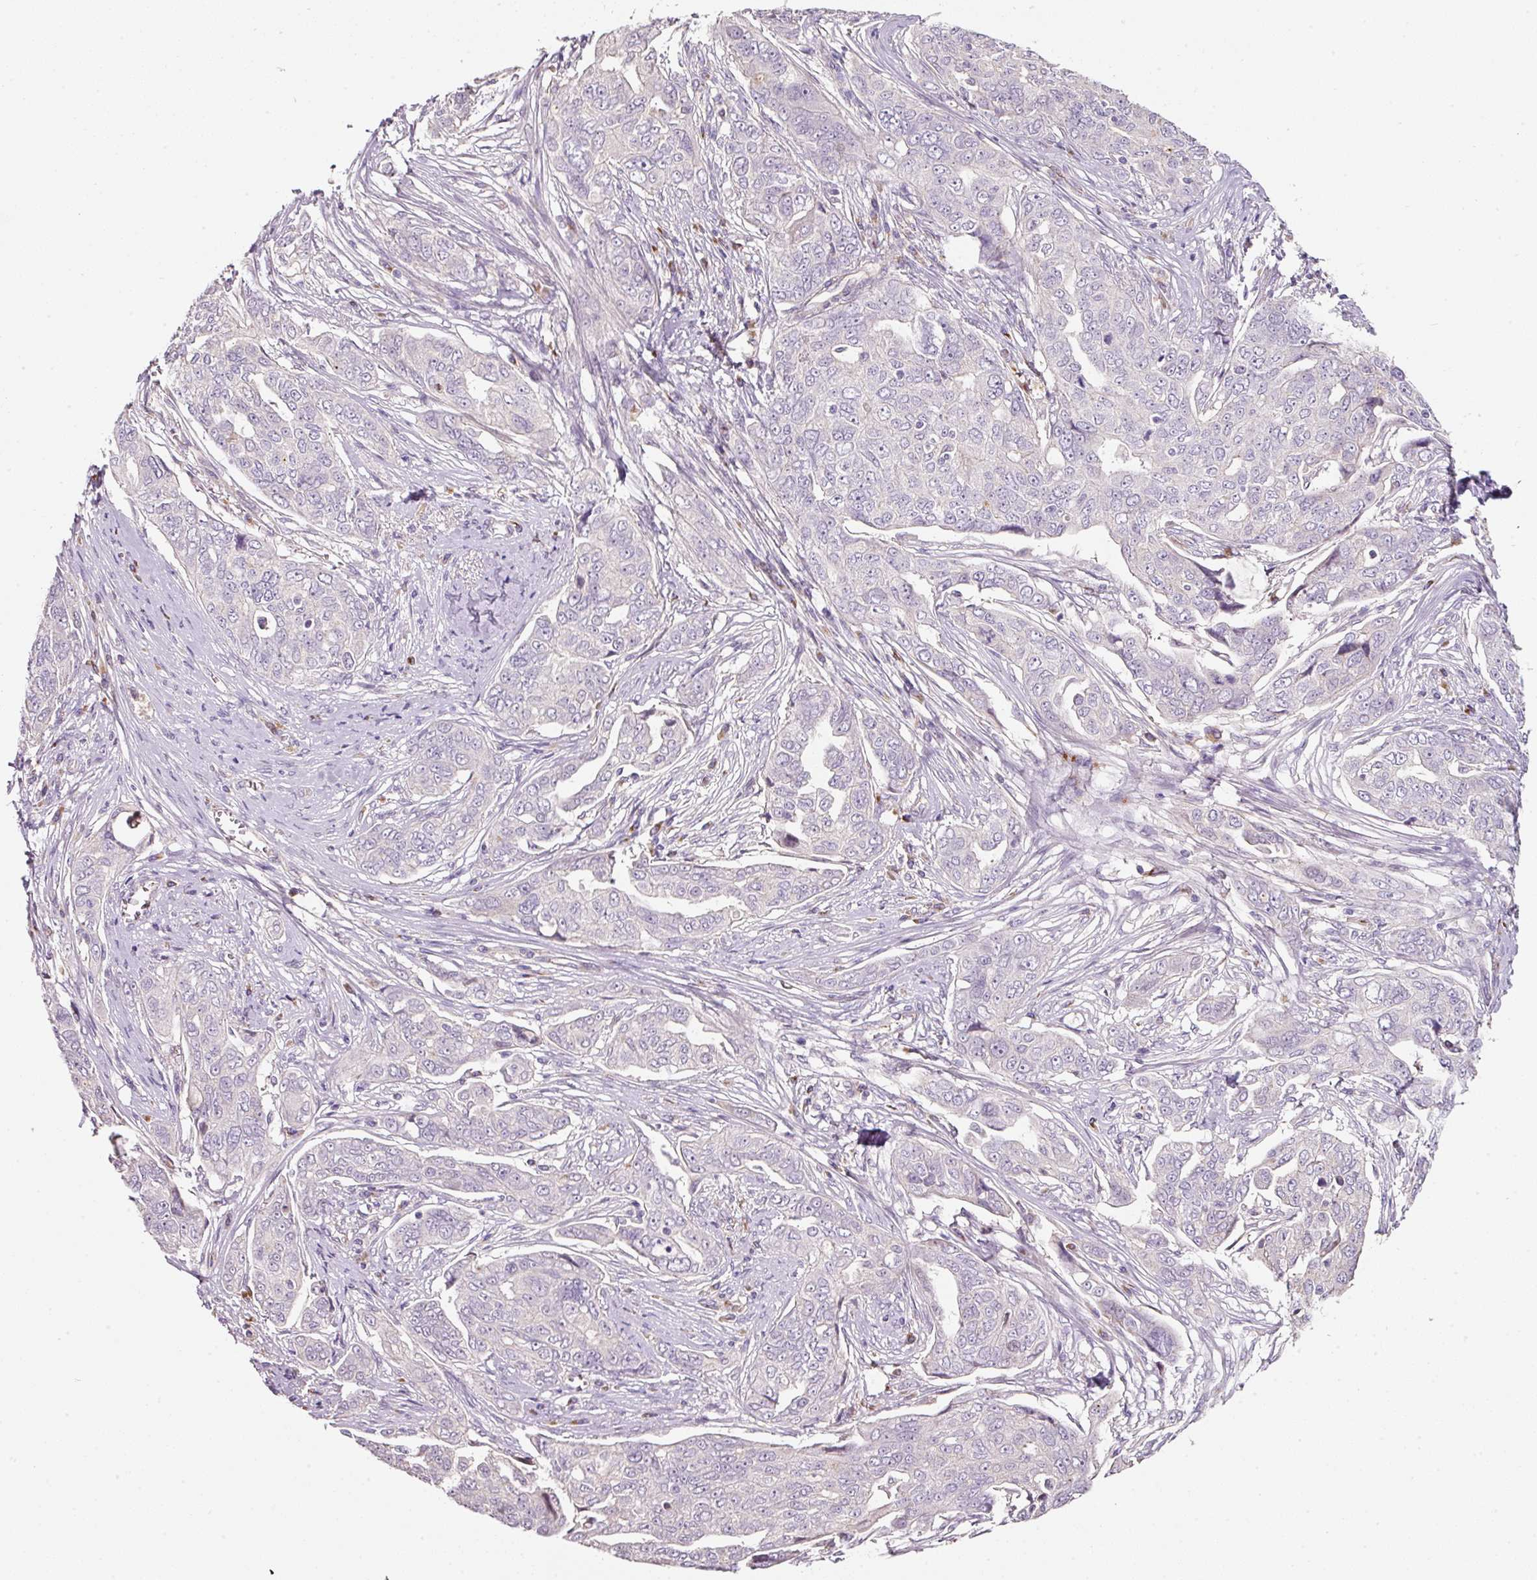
{"staining": {"intensity": "negative", "quantity": "none", "location": "none"}, "tissue": "ovarian cancer", "cell_type": "Tumor cells", "image_type": "cancer", "snomed": [{"axis": "morphology", "description": "Carcinoma, endometroid"}, {"axis": "topography", "description": "Ovary"}], "caption": "High magnification brightfield microscopy of ovarian endometroid carcinoma stained with DAB (brown) and counterstained with hematoxylin (blue): tumor cells show no significant positivity.", "gene": "NBPF11", "patient": {"sex": "female", "age": 70}}